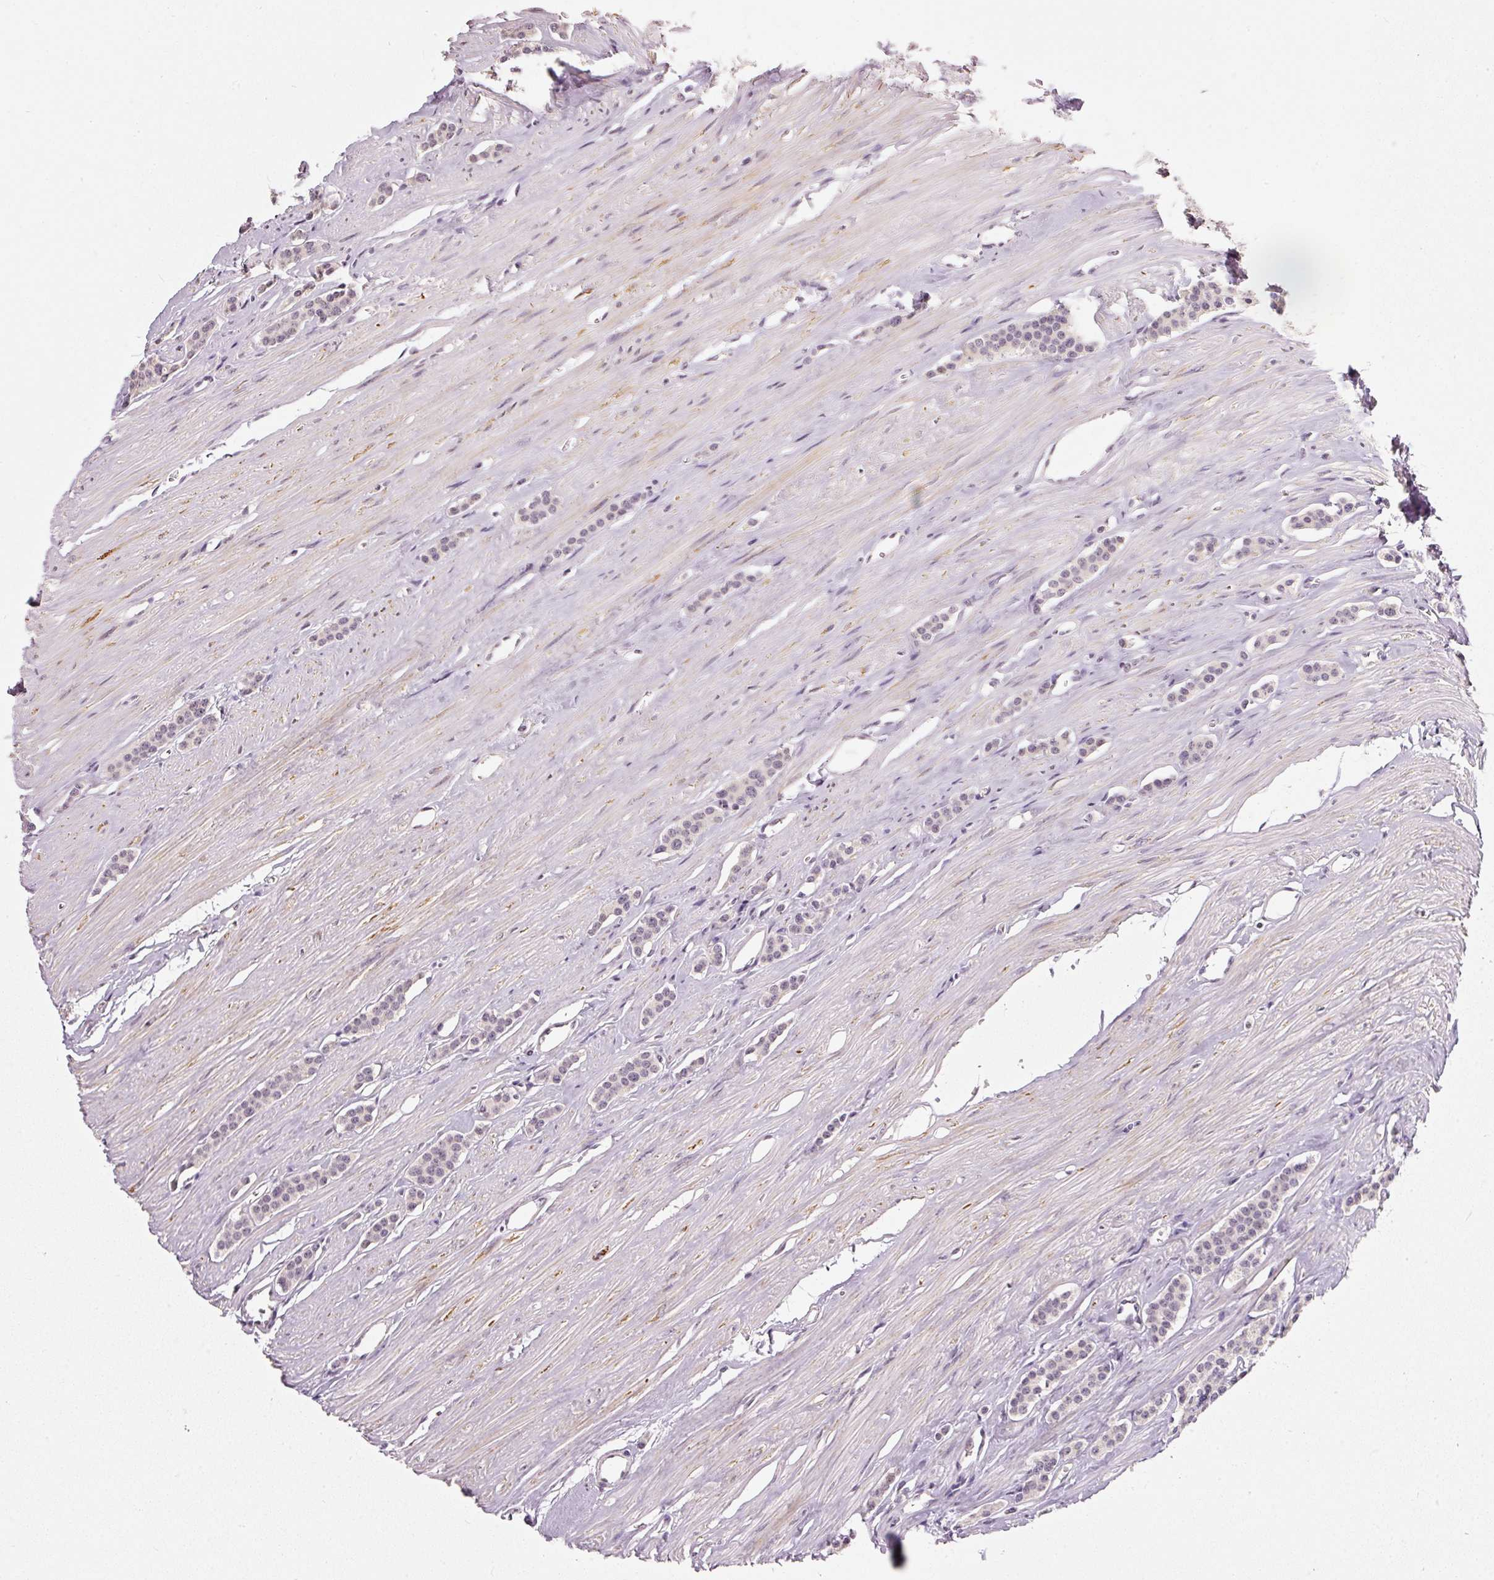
{"staining": {"intensity": "weak", "quantity": "25%-75%", "location": "nuclear"}, "tissue": "carcinoid", "cell_type": "Tumor cells", "image_type": "cancer", "snomed": [{"axis": "morphology", "description": "Carcinoid, malignant, NOS"}, {"axis": "topography", "description": "Small intestine"}], "caption": "Immunohistochemistry (IHC) image of human carcinoid stained for a protein (brown), which shows low levels of weak nuclear expression in approximately 25%-75% of tumor cells.", "gene": "NRDE2", "patient": {"sex": "male", "age": 60}}